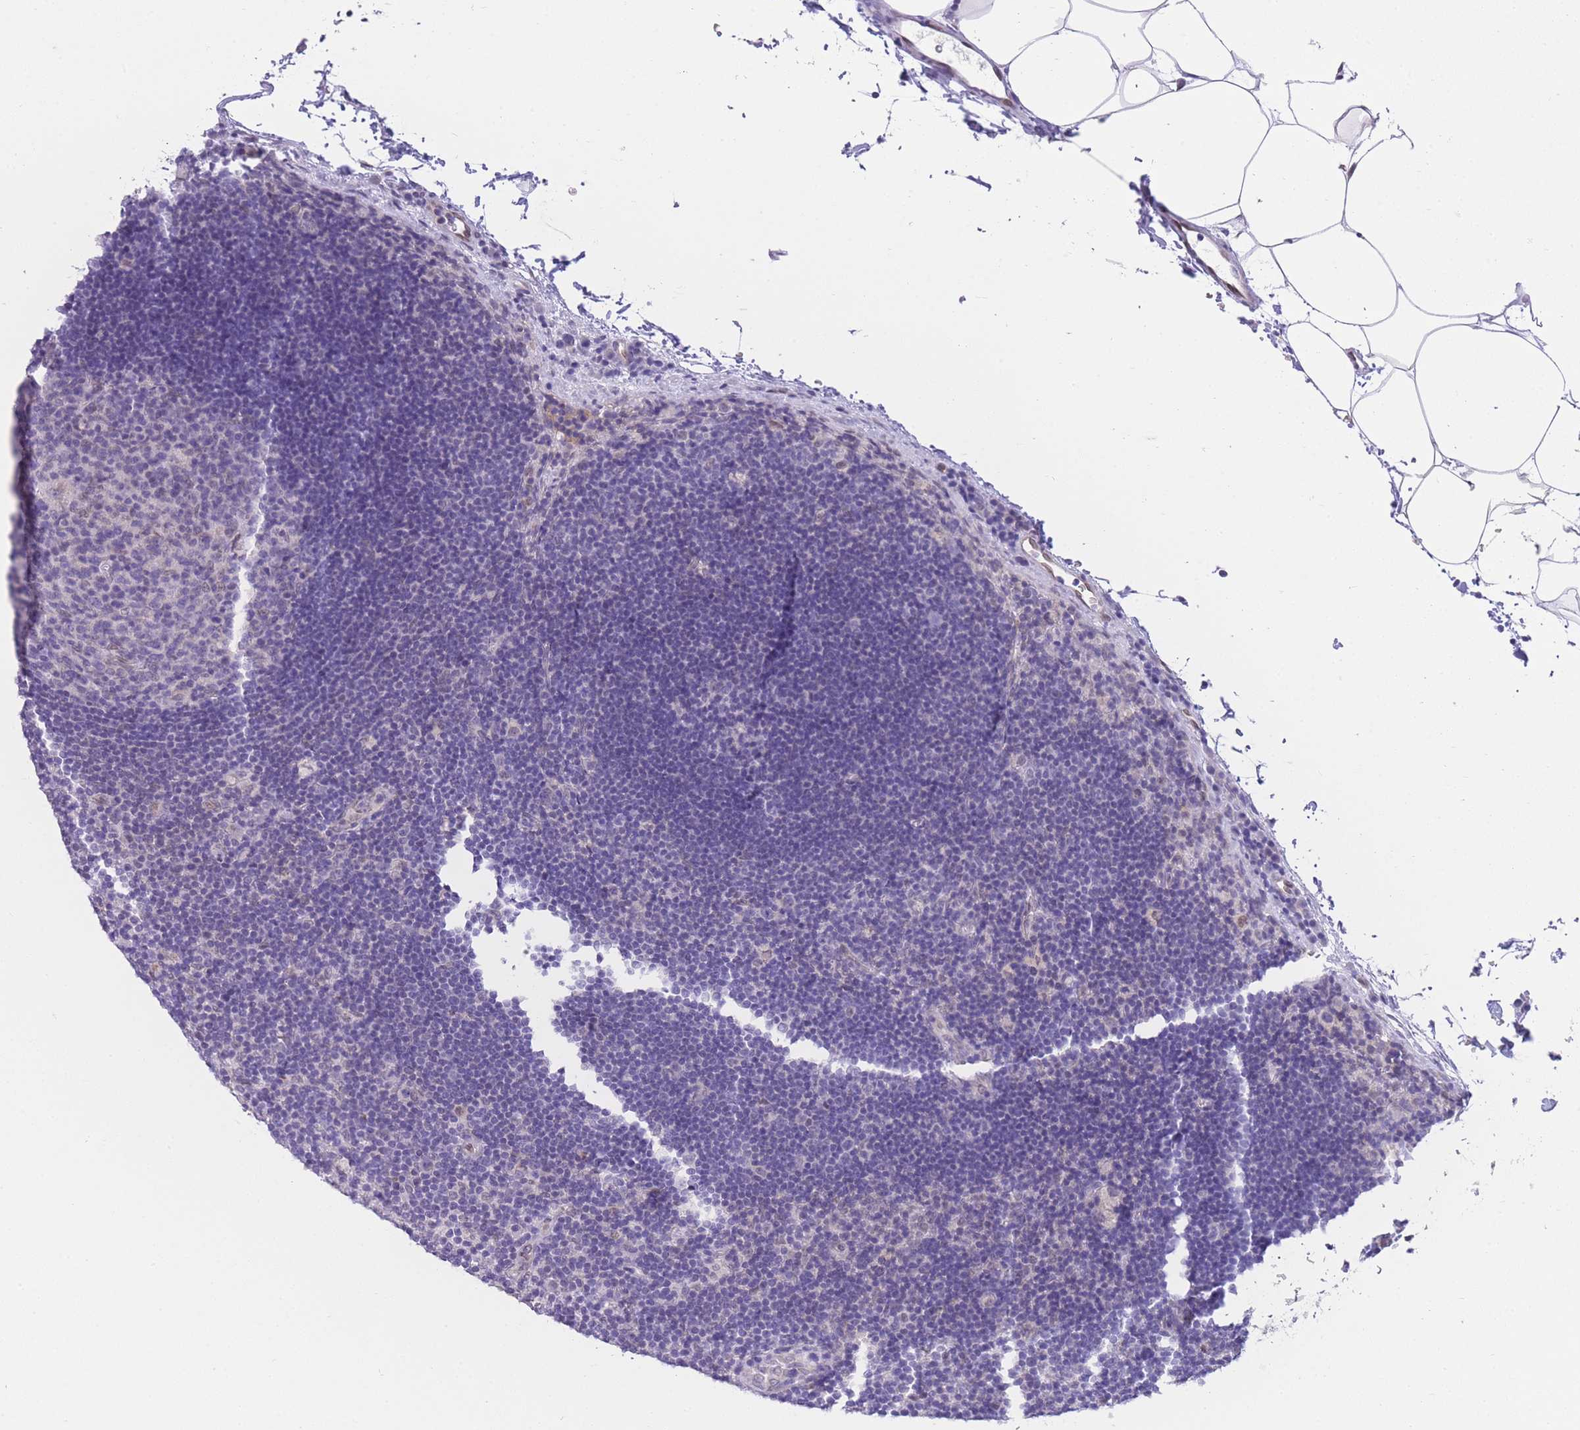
{"staining": {"intensity": "negative", "quantity": "none", "location": "none"}, "tissue": "lymph node", "cell_type": "Germinal center cells", "image_type": "normal", "snomed": [{"axis": "morphology", "description": "Normal tissue, NOS"}, {"axis": "topography", "description": "Lymph node"}], "caption": "Immunohistochemistry (IHC) of benign lymph node reveals no positivity in germinal center cells. Brightfield microscopy of IHC stained with DAB (brown) and hematoxylin (blue), captured at high magnification.", "gene": "OR10AD1", "patient": {"sex": "male", "age": 62}}